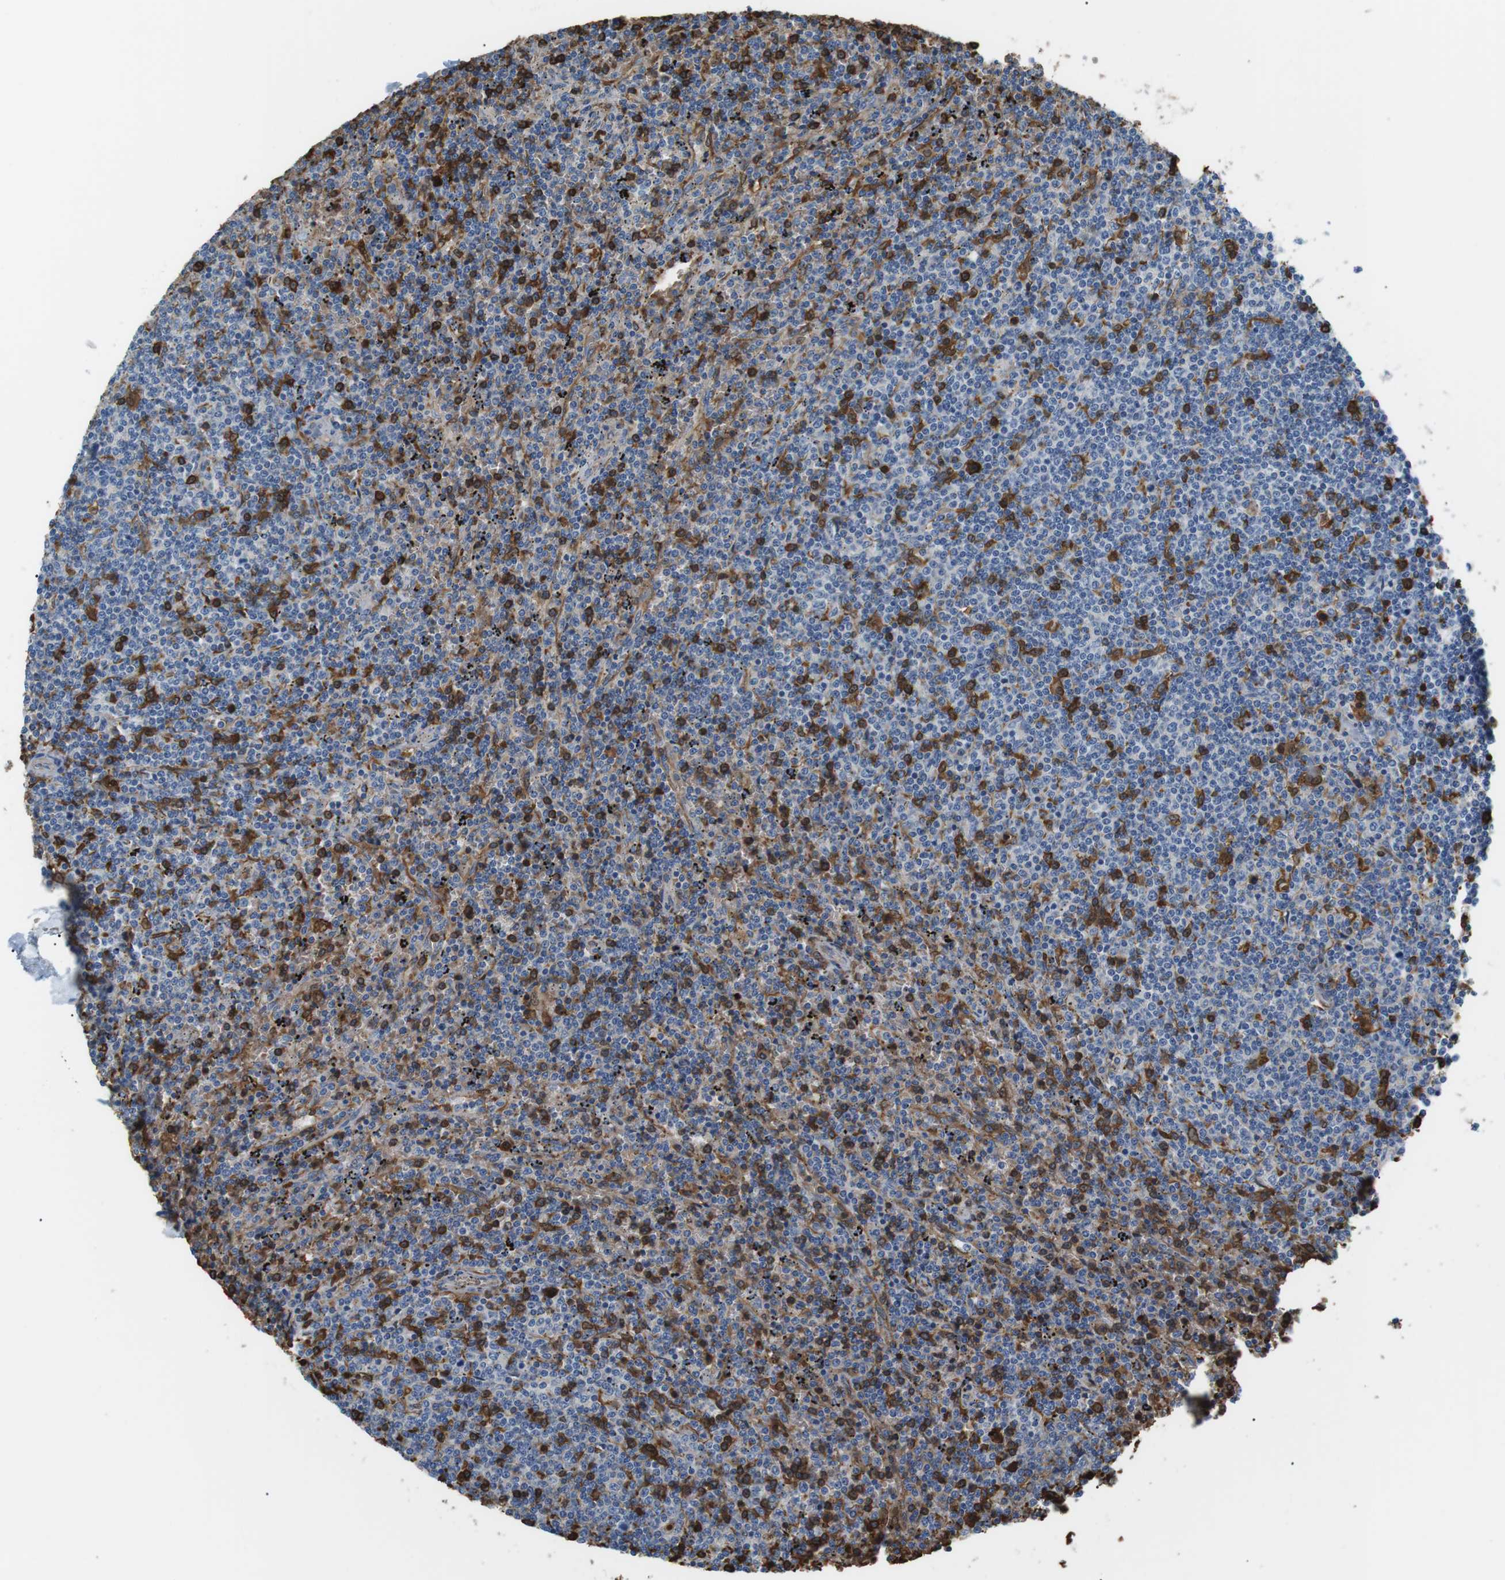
{"staining": {"intensity": "moderate", "quantity": "<25%", "location": "cytoplasmic/membranous"}, "tissue": "lymphoma", "cell_type": "Tumor cells", "image_type": "cancer", "snomed": [{"axis": "morphology", "description": "Malignant lymphoma, non-Hodgkin's type, Low grade"}, {"axis": "topography", "description": "Spleen"}], "caption": "Lymphoma stained with IHC reveals moderate cytoplasmic/membranous expression in approximately <25% of tumor cells.", "gene": "ADCY10", "patient": {"sex": "female", "age": 50}}